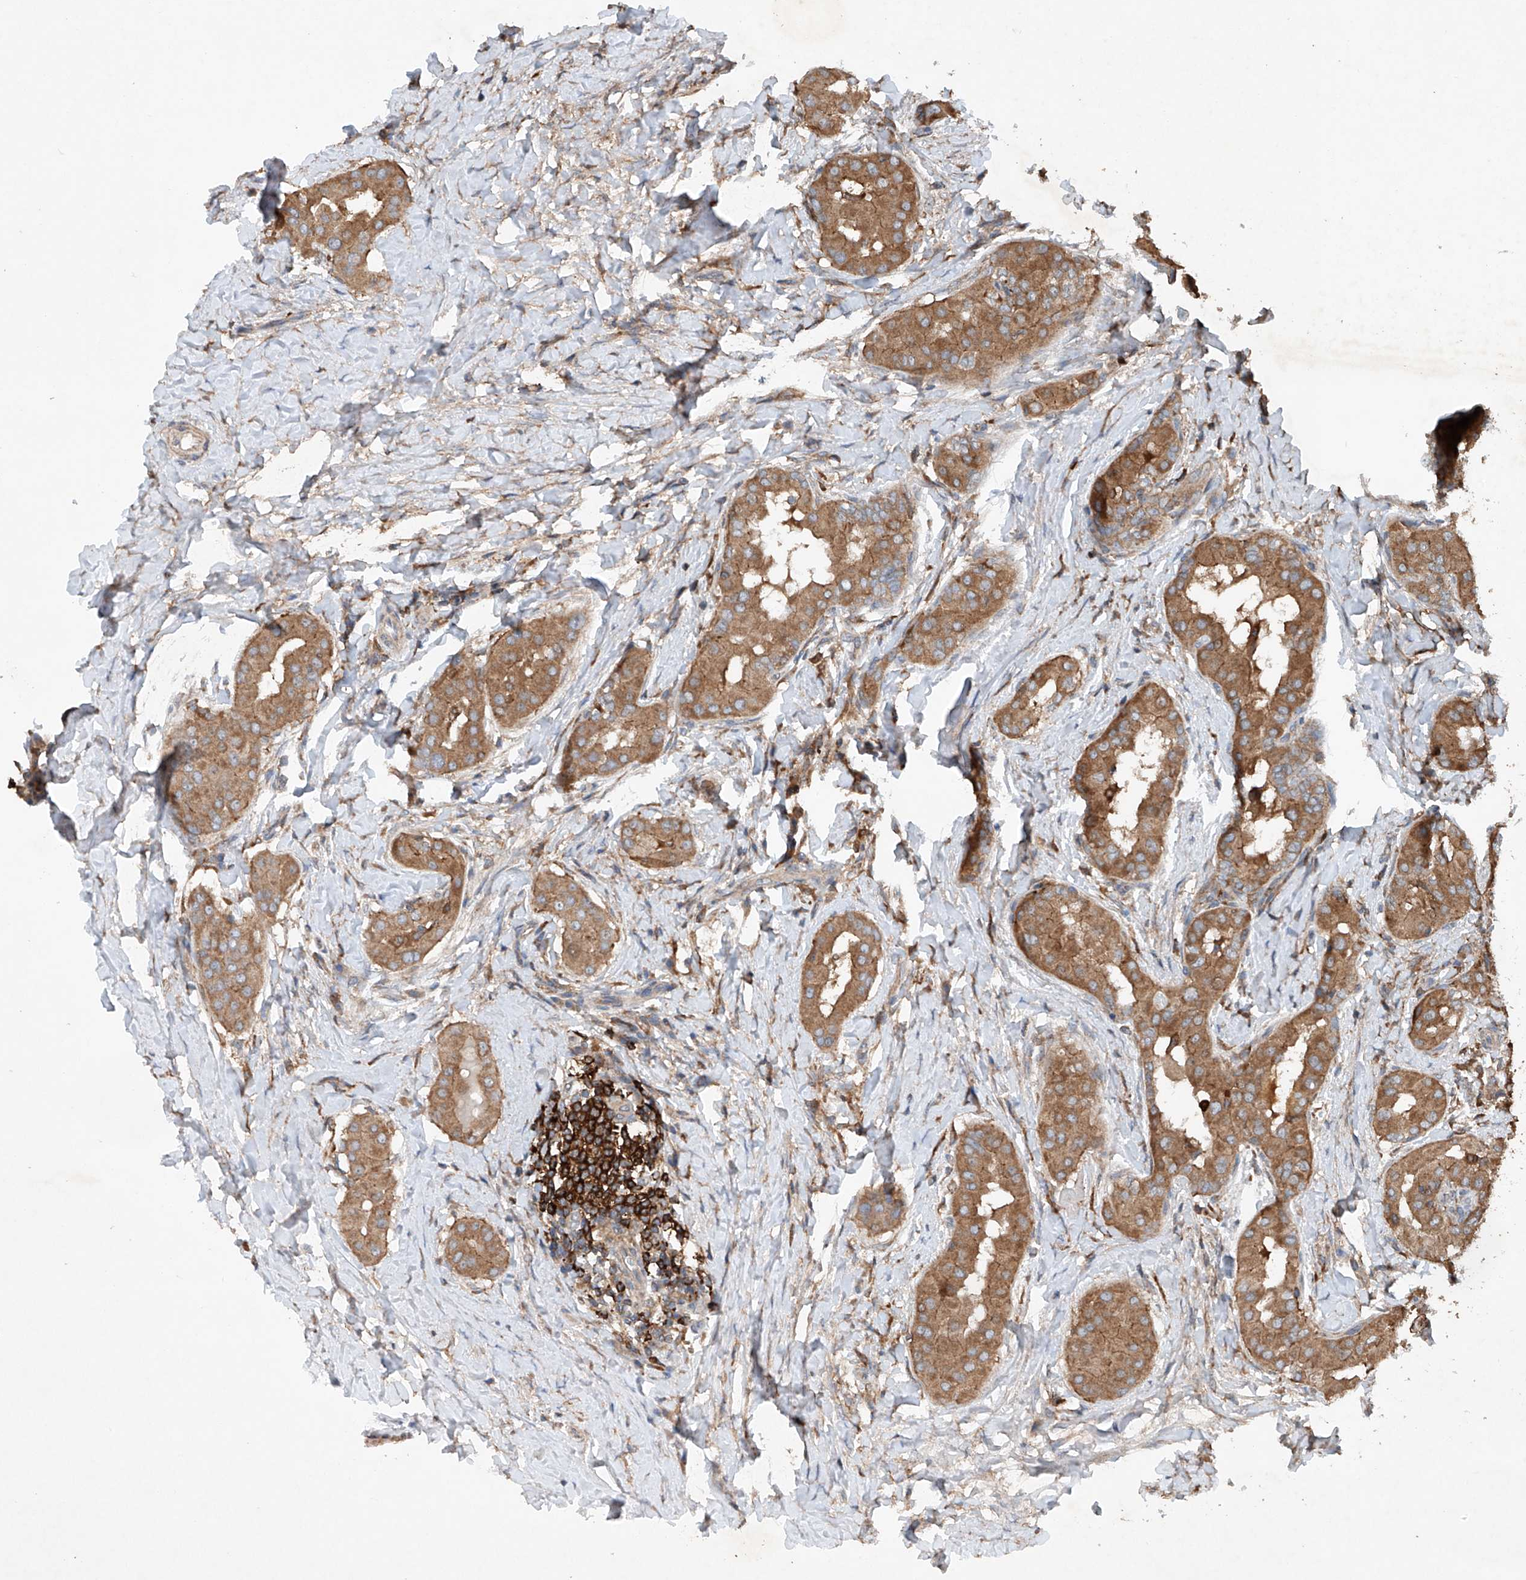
{"staining": {"intensity": "moderate", "quantity": ">75%", "location": "cytoplasmic/membranous"}, "tissue": "thyroid cancer", "cell_type": "Tumor cells", "image_type": "cancer", "snomed": [{"axis": "morphology", "description": "Papillary adenocarcinoma, NOS"}, {"axis": "topography", "description": "Thyroid gland"}], "caption": "This is an image of immunohistochemistry staining of thyroid cancer, which shows moderate expression in the cytoplasmic/membranous of tumor cells.", "gene": "CEP85L", "patient": {"sex": "male", "age": 33}}